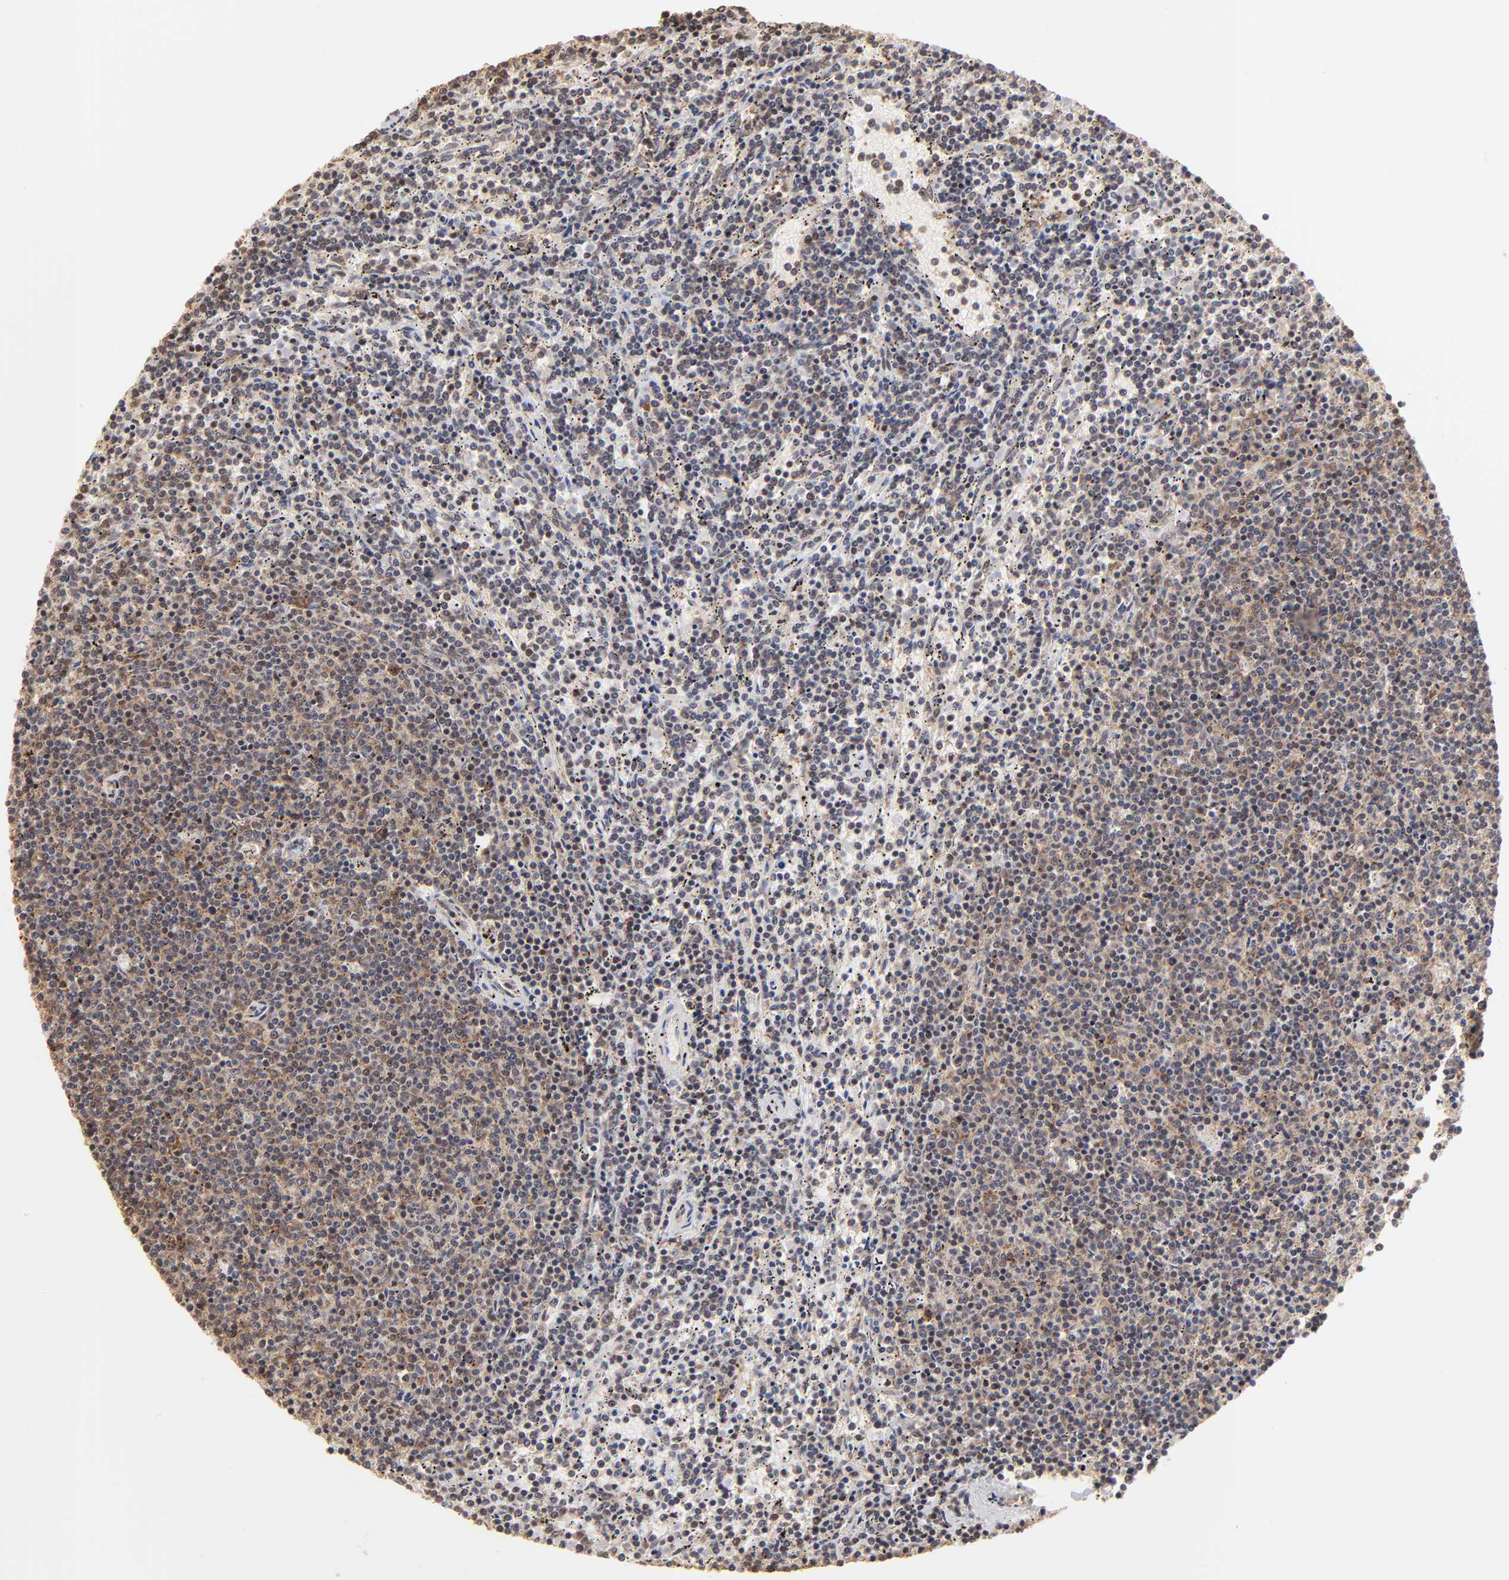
{"staining": {"intensity": "moderate", "quantity": "<25%", "location": "cytoplasmic/membranous"}, "tissue": "lymphoma", "cell_type": "Tumor cells", "image_type": "cancer", "snomed": [{"axis": "morphology", "description": "Malignant lymphoma, non-Hodgkin's type, Low grade"}, {"axis": "topography", "description": "Spleen"}], "caption": "DAB (3,3'-diaminobenzidine) immunohistochemical staining of lymphoma displays moderate cytoplasmic/membranous protein expression in approximately <25% of tumor cells. (DAB (3,3'-diaminobenzidine) IHC with brightfield microscopy, high magnification).", "gene": "BRPF1", "patient": {"sex": "female", "age": 50}}